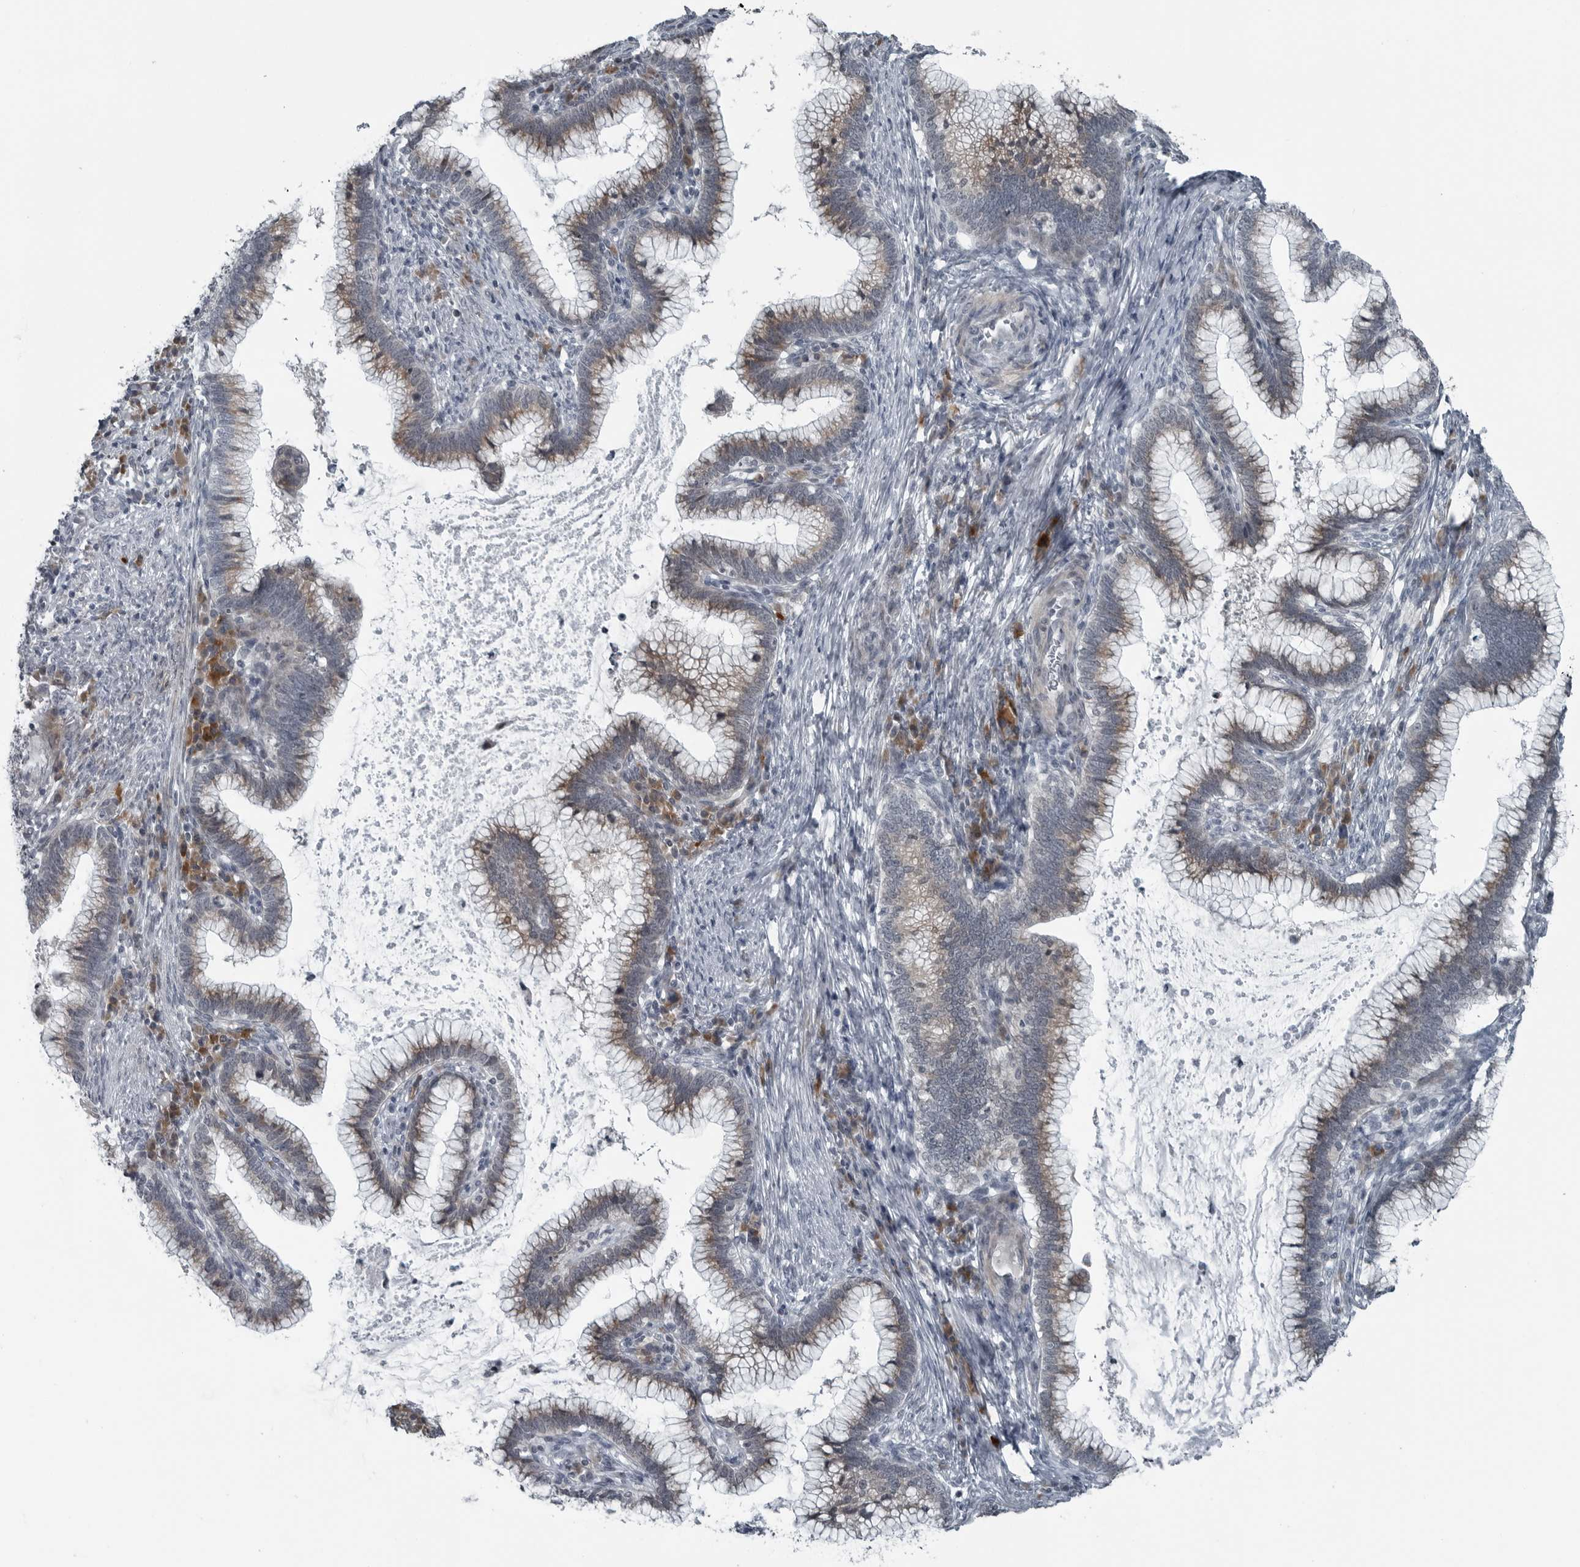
{"staining": {"intensity": "weak", "quantity": ">75%", "location": "cytoplasmic/membranous"}, "tissue": "cervical cancer", "cell_type": "Tumor cells", "image_type": "cancer", "snomed": [{"axis": "morphology", "description": "Adenocarcinoma, NOS"}, {"axis": "topography", "description": "Cervix"}], "caption": "A low amount of weak cytoplasmic/membranous expression is seen in about >75% of tumor cells in cervical cancer tissue.", "gene": "DNAAF11", "patient": {"sex": "female", "age": 36}}